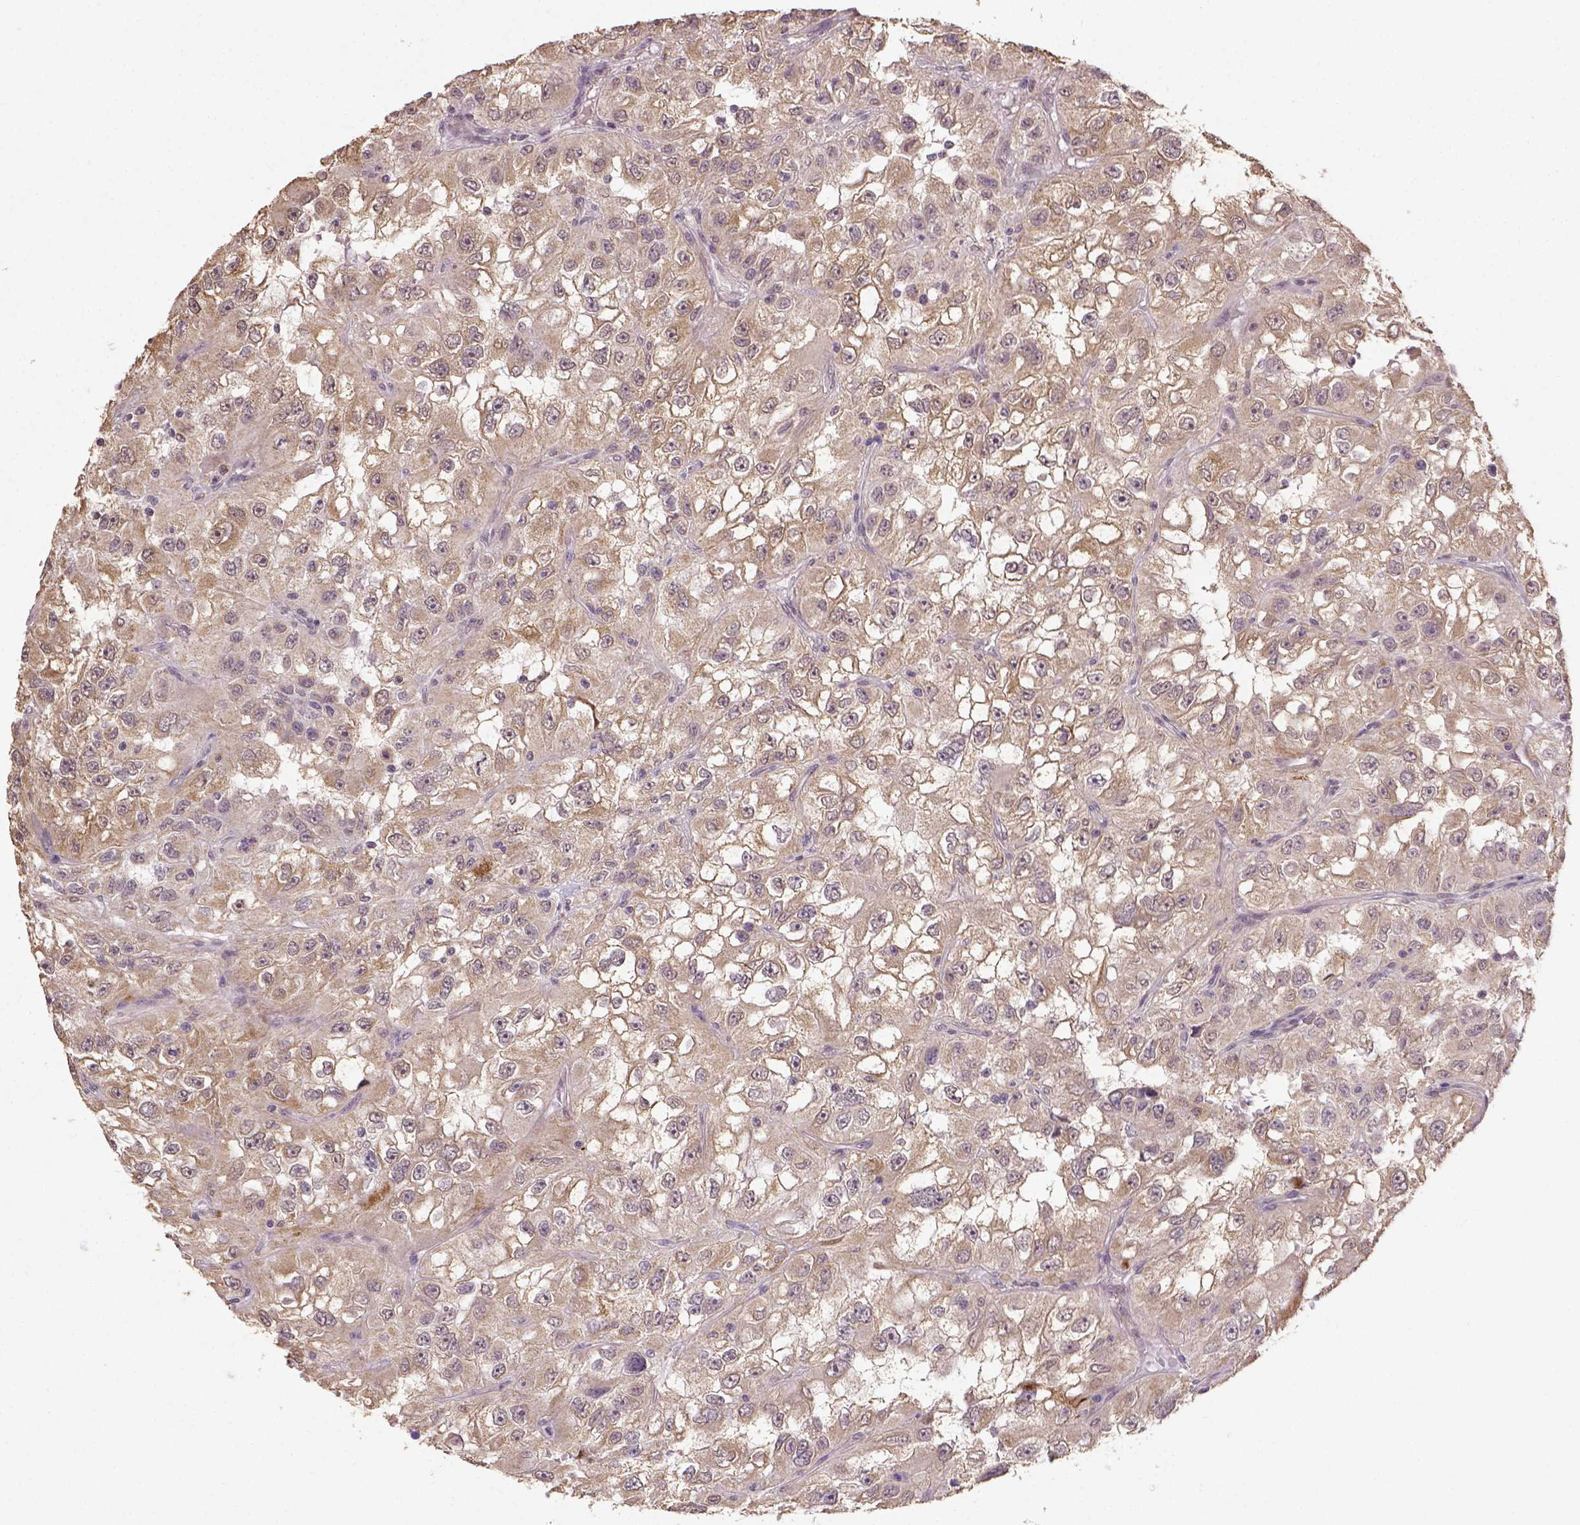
{"staining": {"intensity": "moderate", "quantity": ">75%", "location": "cytoplasmic/membranous"}, "tissue": "renal cancer", "cell_type": "Tumor cells", "image_type": "cancer", "snomed": [{"axis": "morphology", "description": "Adenocarcinoma, NOS"}, {"axis": "topography", "description": "Kidney"}], "caption": "Human renal cancer (adenocarcinoma) stained for a protein (brown) demonstrates moderate cytoplasmic/membranous positive staining in about >75% of tumor cells.", "gene": "NUDT10", "patient": {"sex": "male", "age": 64}}